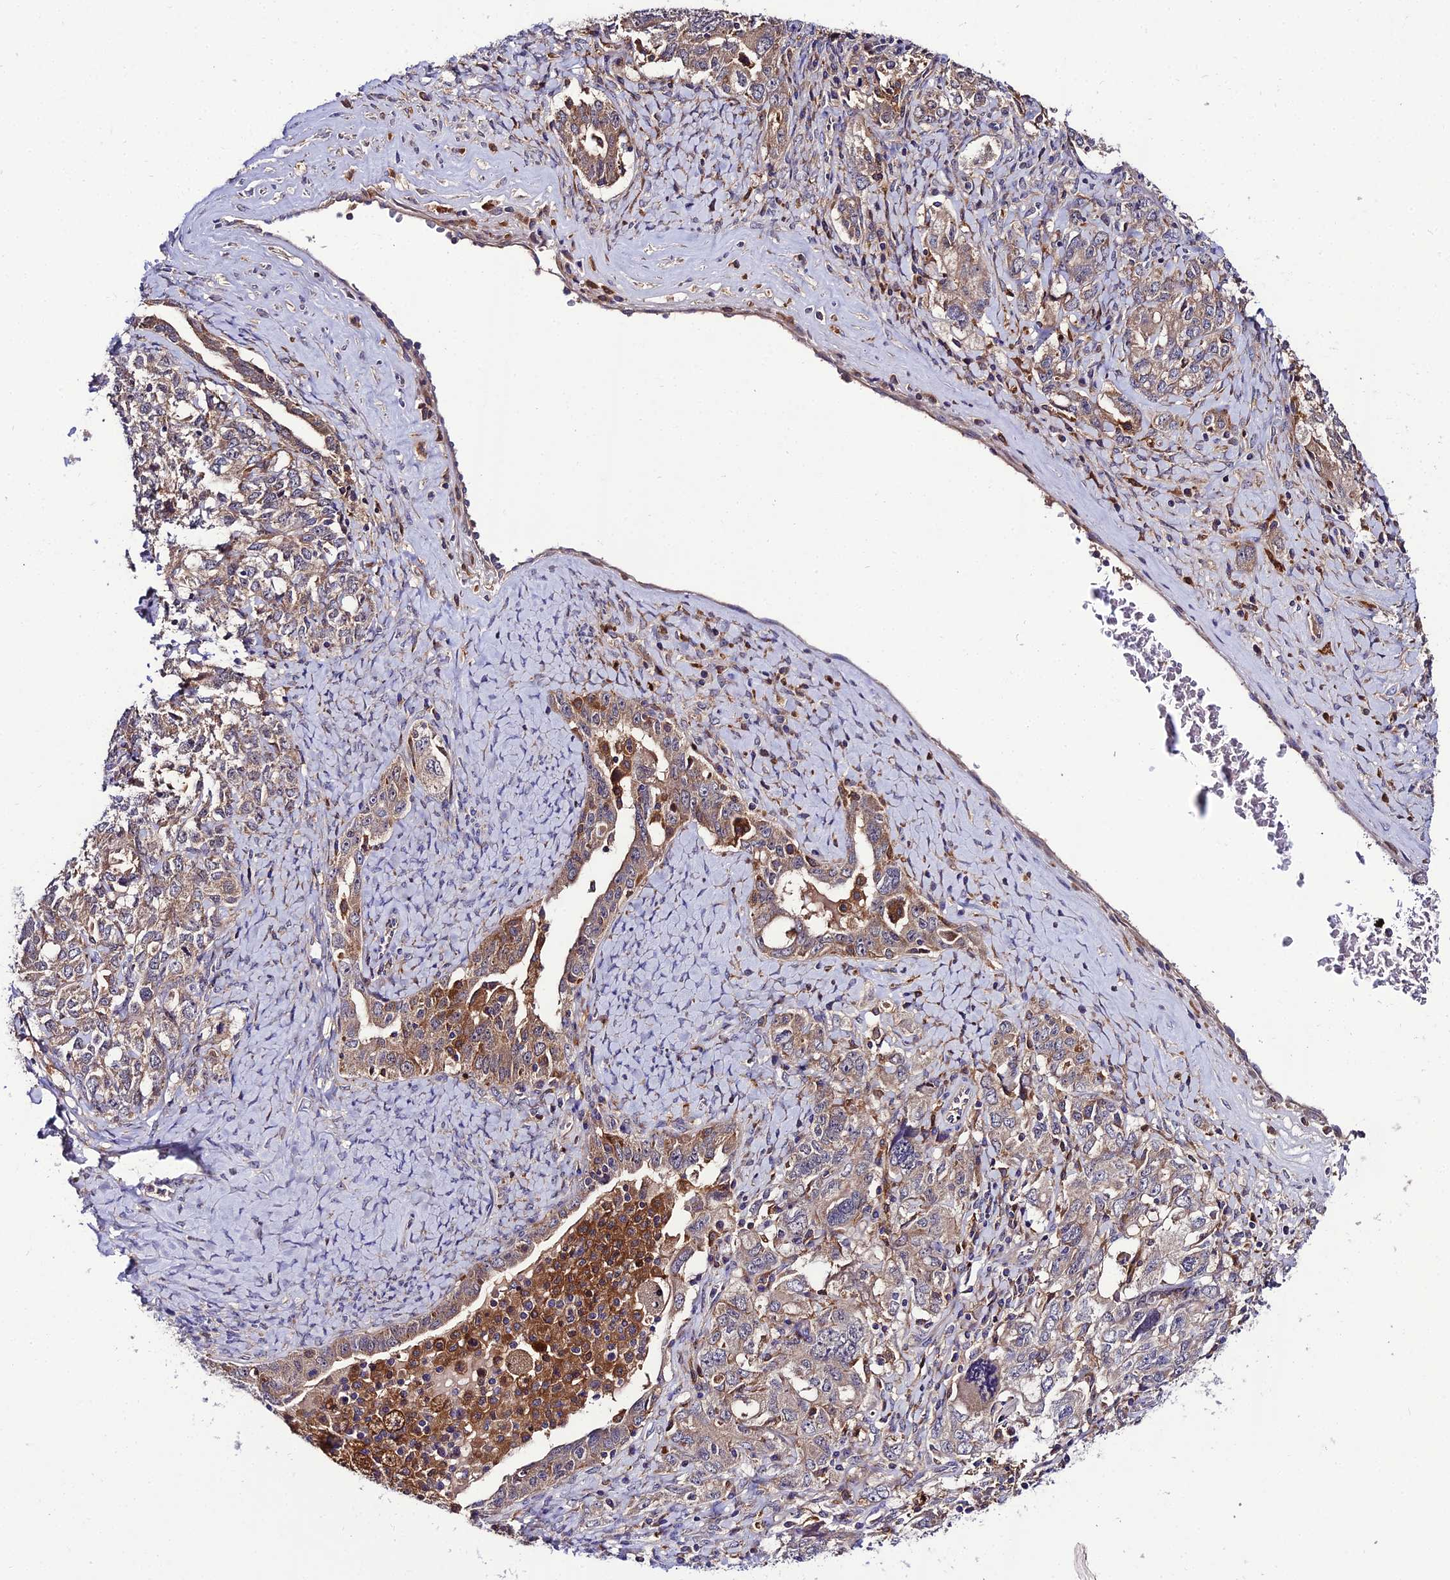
{"staining": {"intensity": "moderate", "quantity": "25%-75%", "location": "cytoplasmic/membranous"}, "tissue": "ovarian cancer", "cell_type": "Tumor cells", "image_type": "cancer", "snomed": [{"axis": "morphology", "description": "Carcinoma, endometroid"}, {"axis": "topography", "description": "Ovary"}], "caption": "A histopathology image of human ovarian cancer (endometroid carcinoma) stained for a protein demonstrates moderate cytoplasmic/membranous brown staining in tumor cells.", "gene": "C2orf69", "patient": {"sex": "female", "age": 62}}